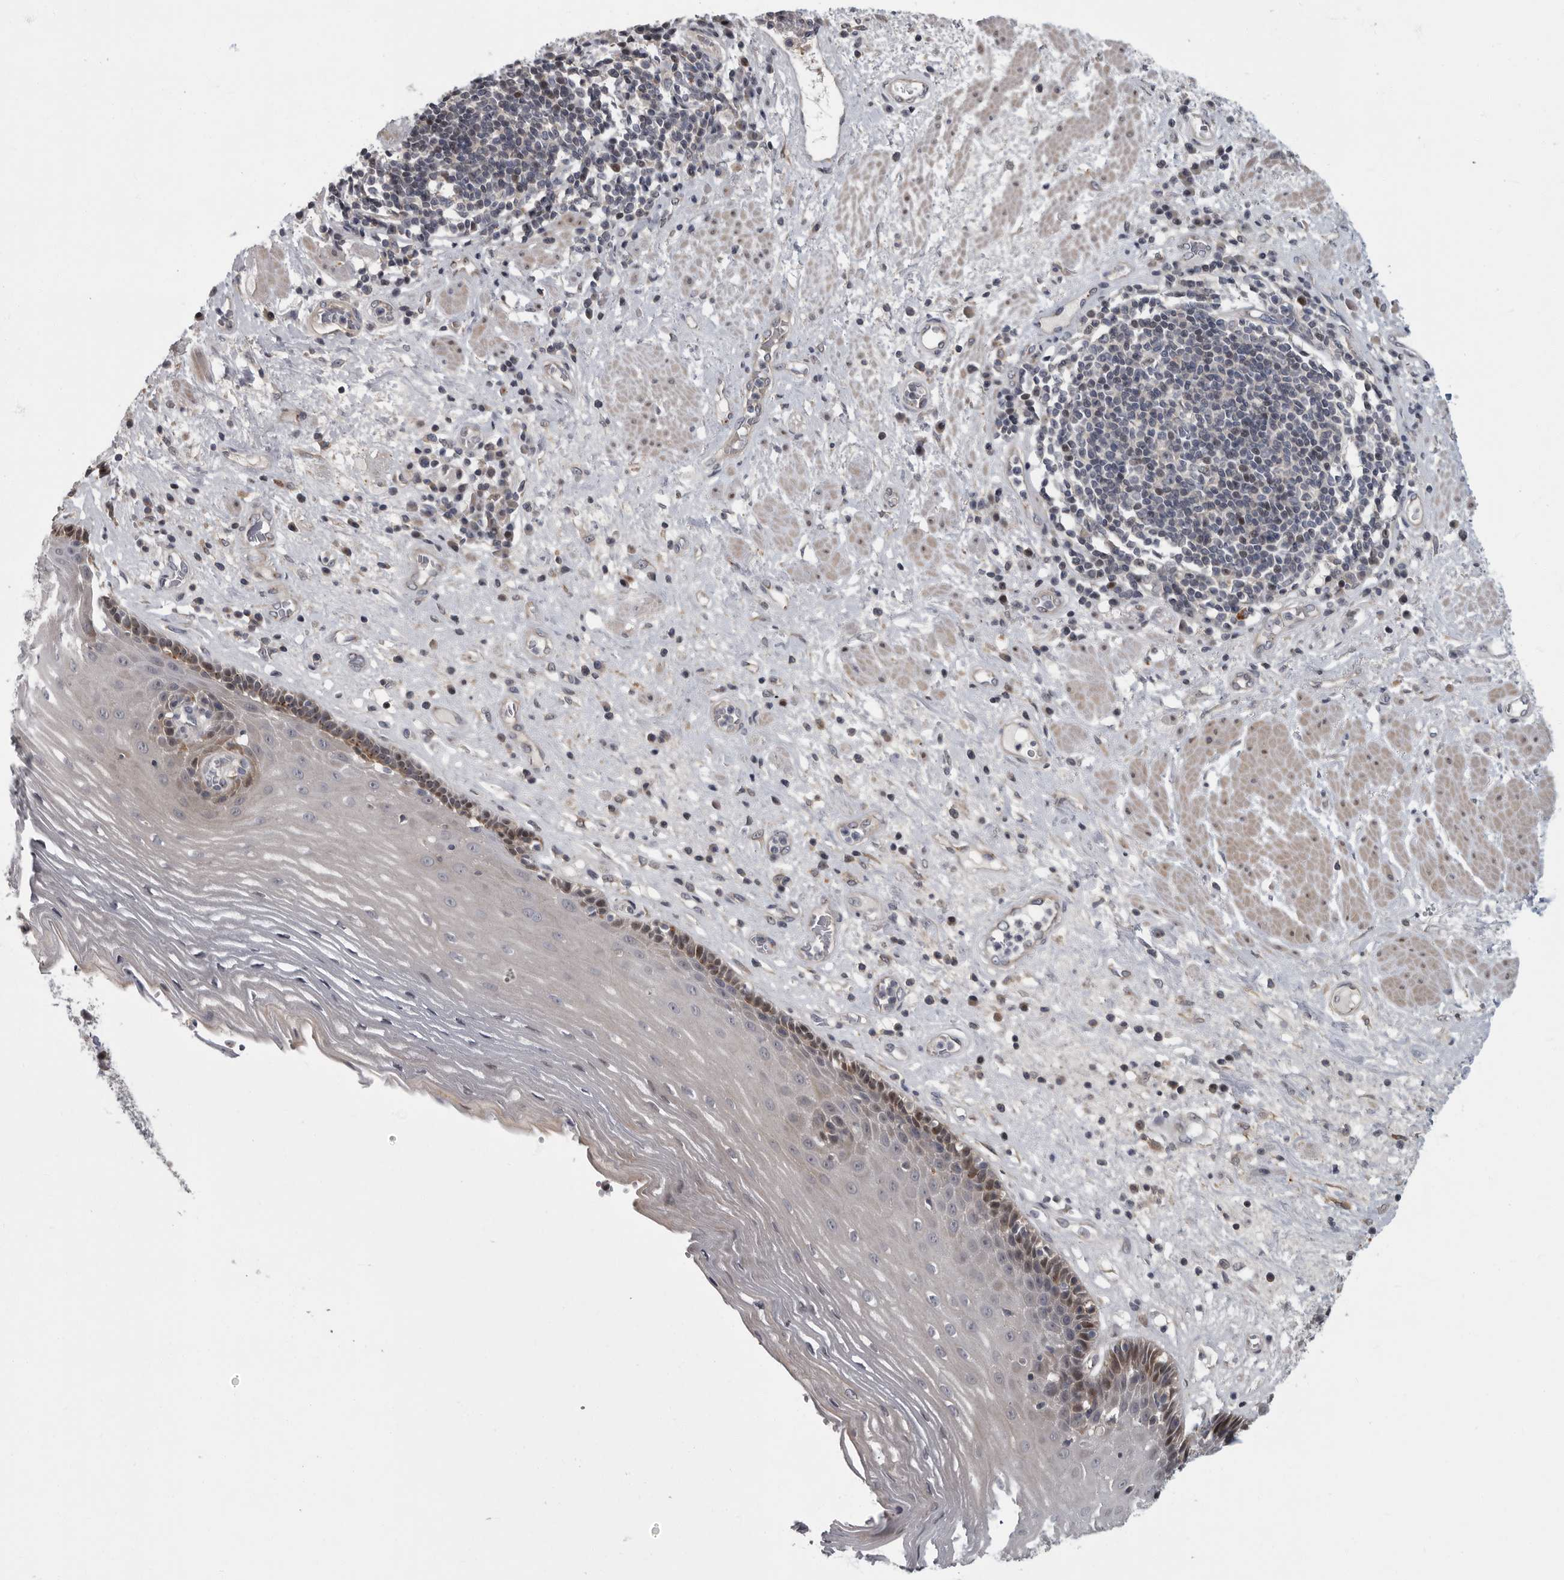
{"staining": {"intensity": "weak", "quantity": "<25%", "location": "cytoplasmic/membranous"}, "tissue": "esophagus", "cell_type": "Squamous epithelial cells", "image_type": "normal", "snomed": [{"axis": "morphology", "description": "Normal tissue, NOS"}, {"axis": "morphology", "description": "Adenocarcinoma, NOS"}, {"axis": "topography", "description": "Esophagus"}], "caption": "A high-resolution micrograph shows immunohistochemistry (IHC) staining of normal esophagus, which exhibits no significant expression in squamous epithelial cells.", "gene": "PDE7A", "patient": {"sex": "male", "age": 62}}